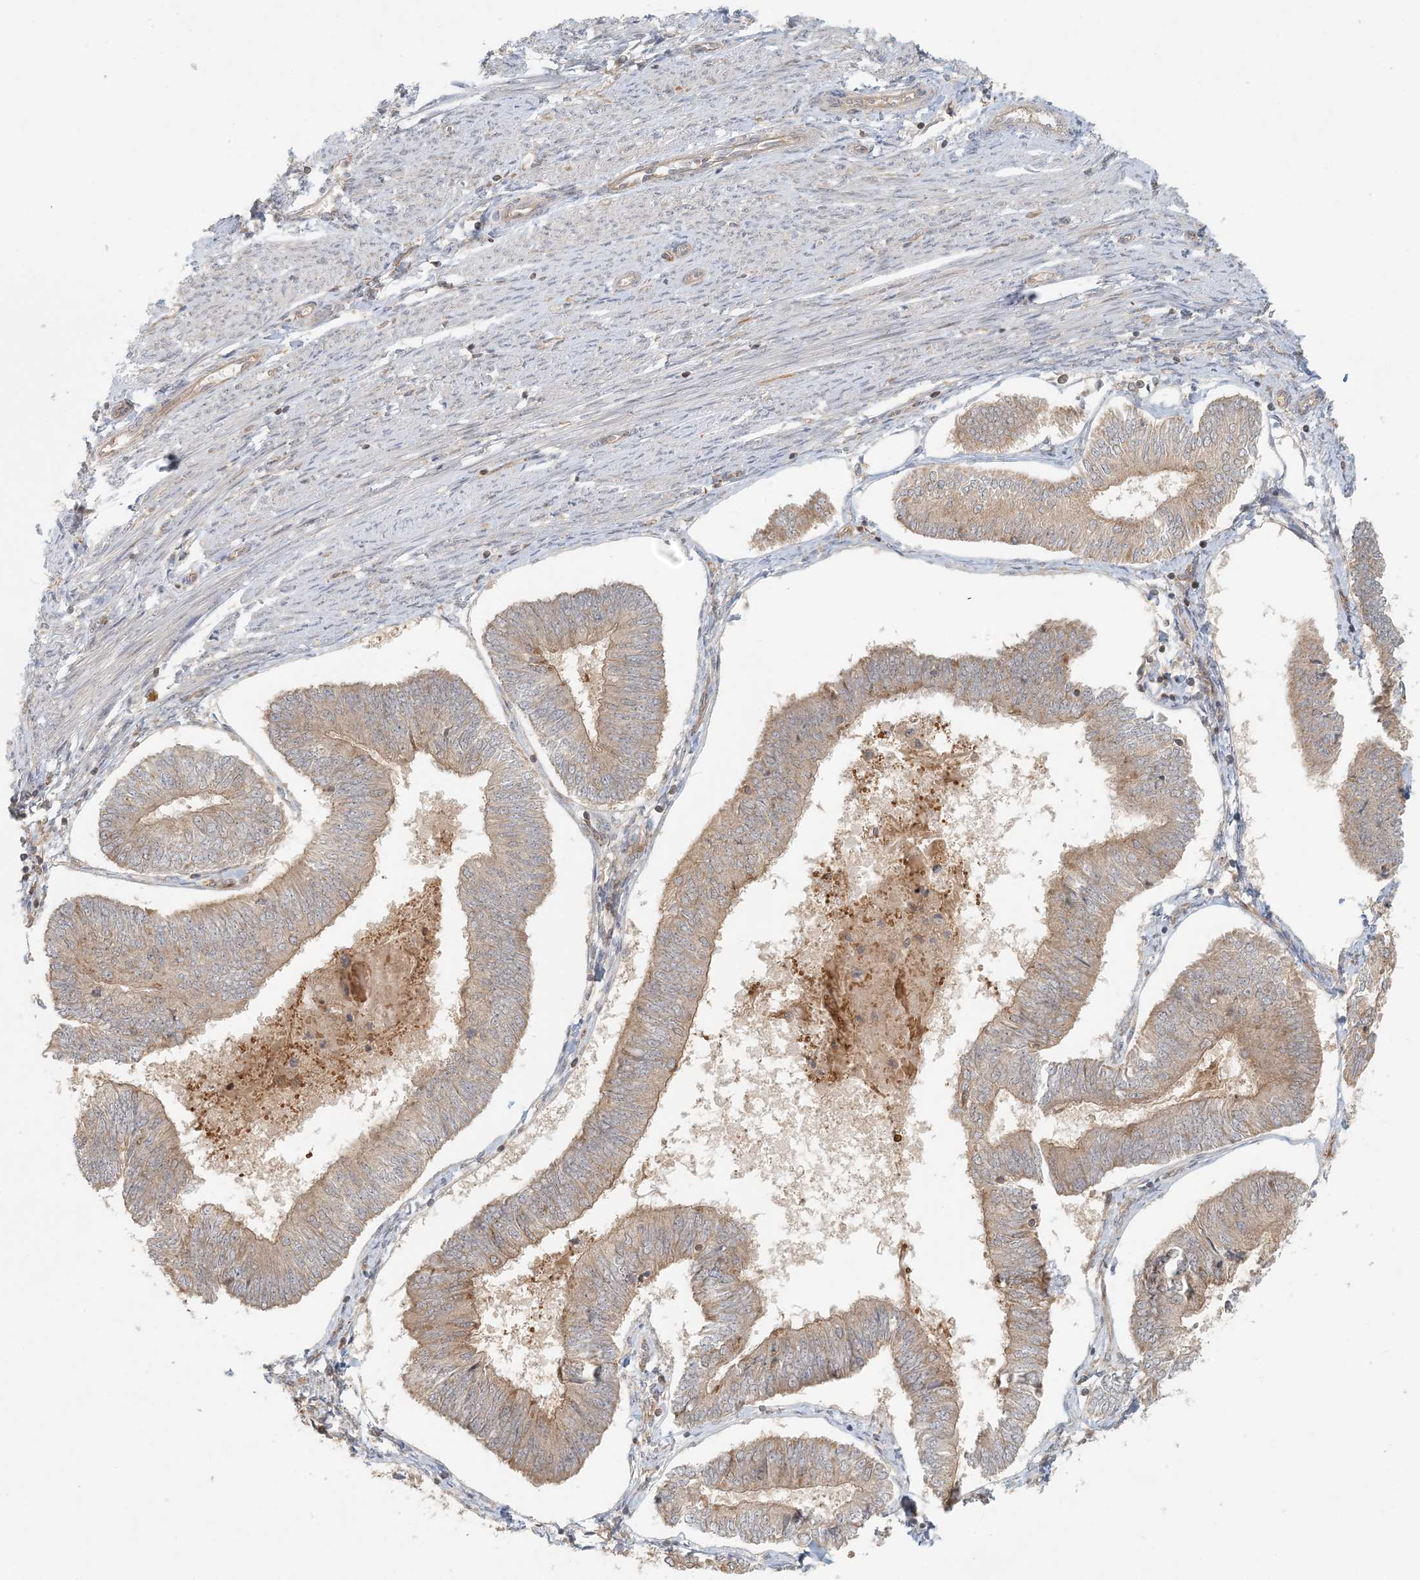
{"staining": {"intensity": "weak", "quantity": ">75%", "location": "cytoplasmic/membranous"}, "tissue": "endometrial cancer", "cell_type": "Tumor cells", "image_type": "cancer", "snomed": [{"axis": "morphology", "description": "Adenocarcinoma, NOS"}, {"axis": "topography", "description": "Endometrium"}], "caption": "IHC photomicrograph of human endometrial cancer stained for a protein (brown), which displays low levels of weak cytoplasmic/membranous positivity in approximately >75% of tumor cells.", "gene": "OBI1", "patient": {"sex": "female", "age": 58}}